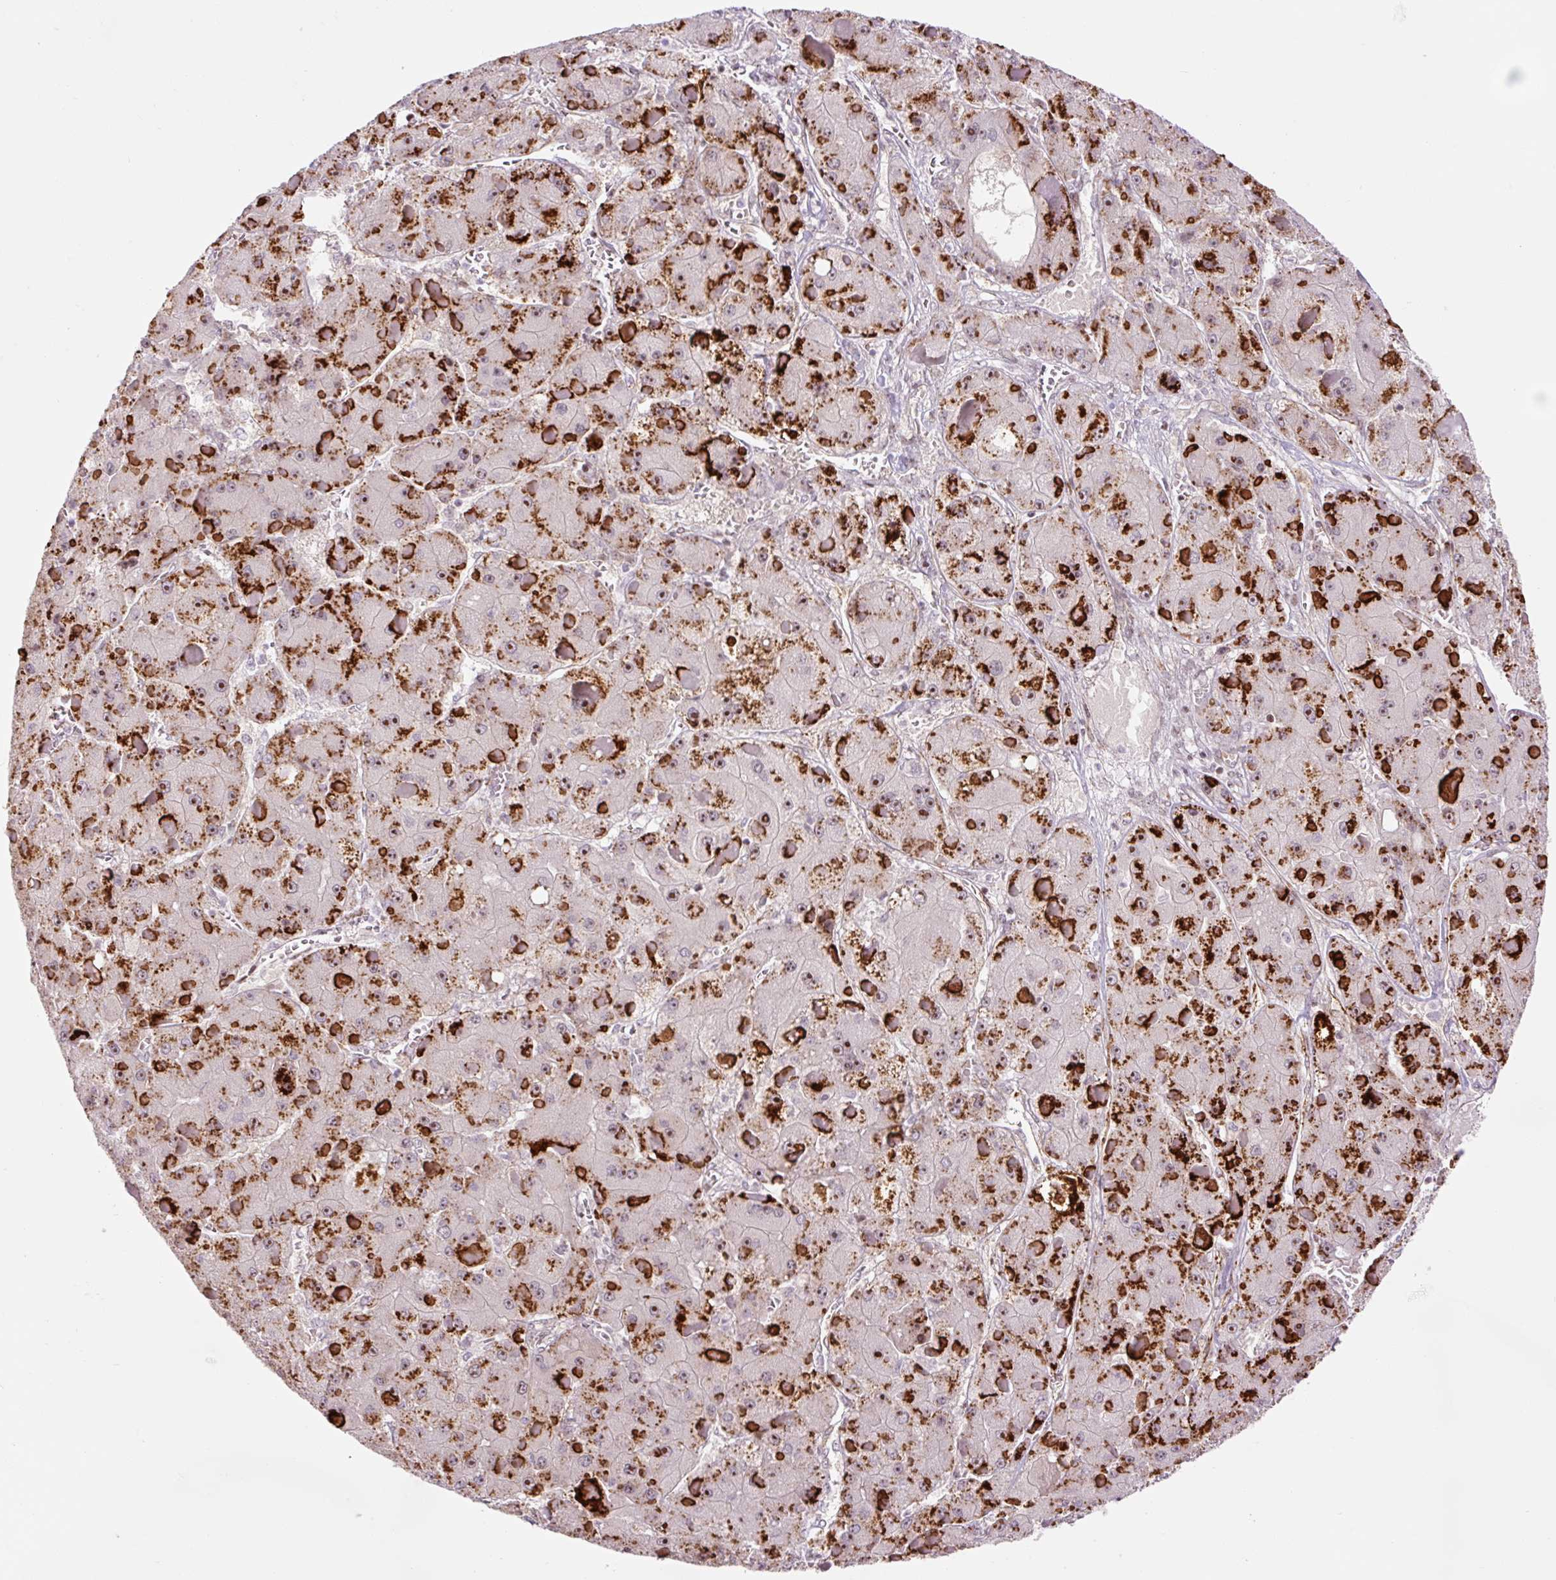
{"staining": {"intensity": "strong", "quantity": ">75%", "location": "cytoplasmic/membranous"}, "tissue": "liver cancer", "cell_type": "Tumor cells", "image_type": "cancer", "snomed": [{"axis": "morphology", "description": "Carcinoma, Hepatocellular, NOS"}, {"axis": "topography", "description": "Liver"}], "caption": "Tumor cells reveal high levels of strong cytoplasmic/membranous positivity in approximately >75% of cells in human hepatocellular carcinoma (liver).", "gene": "ZNF417", "patient": {"sex": "female", "age": 73}}